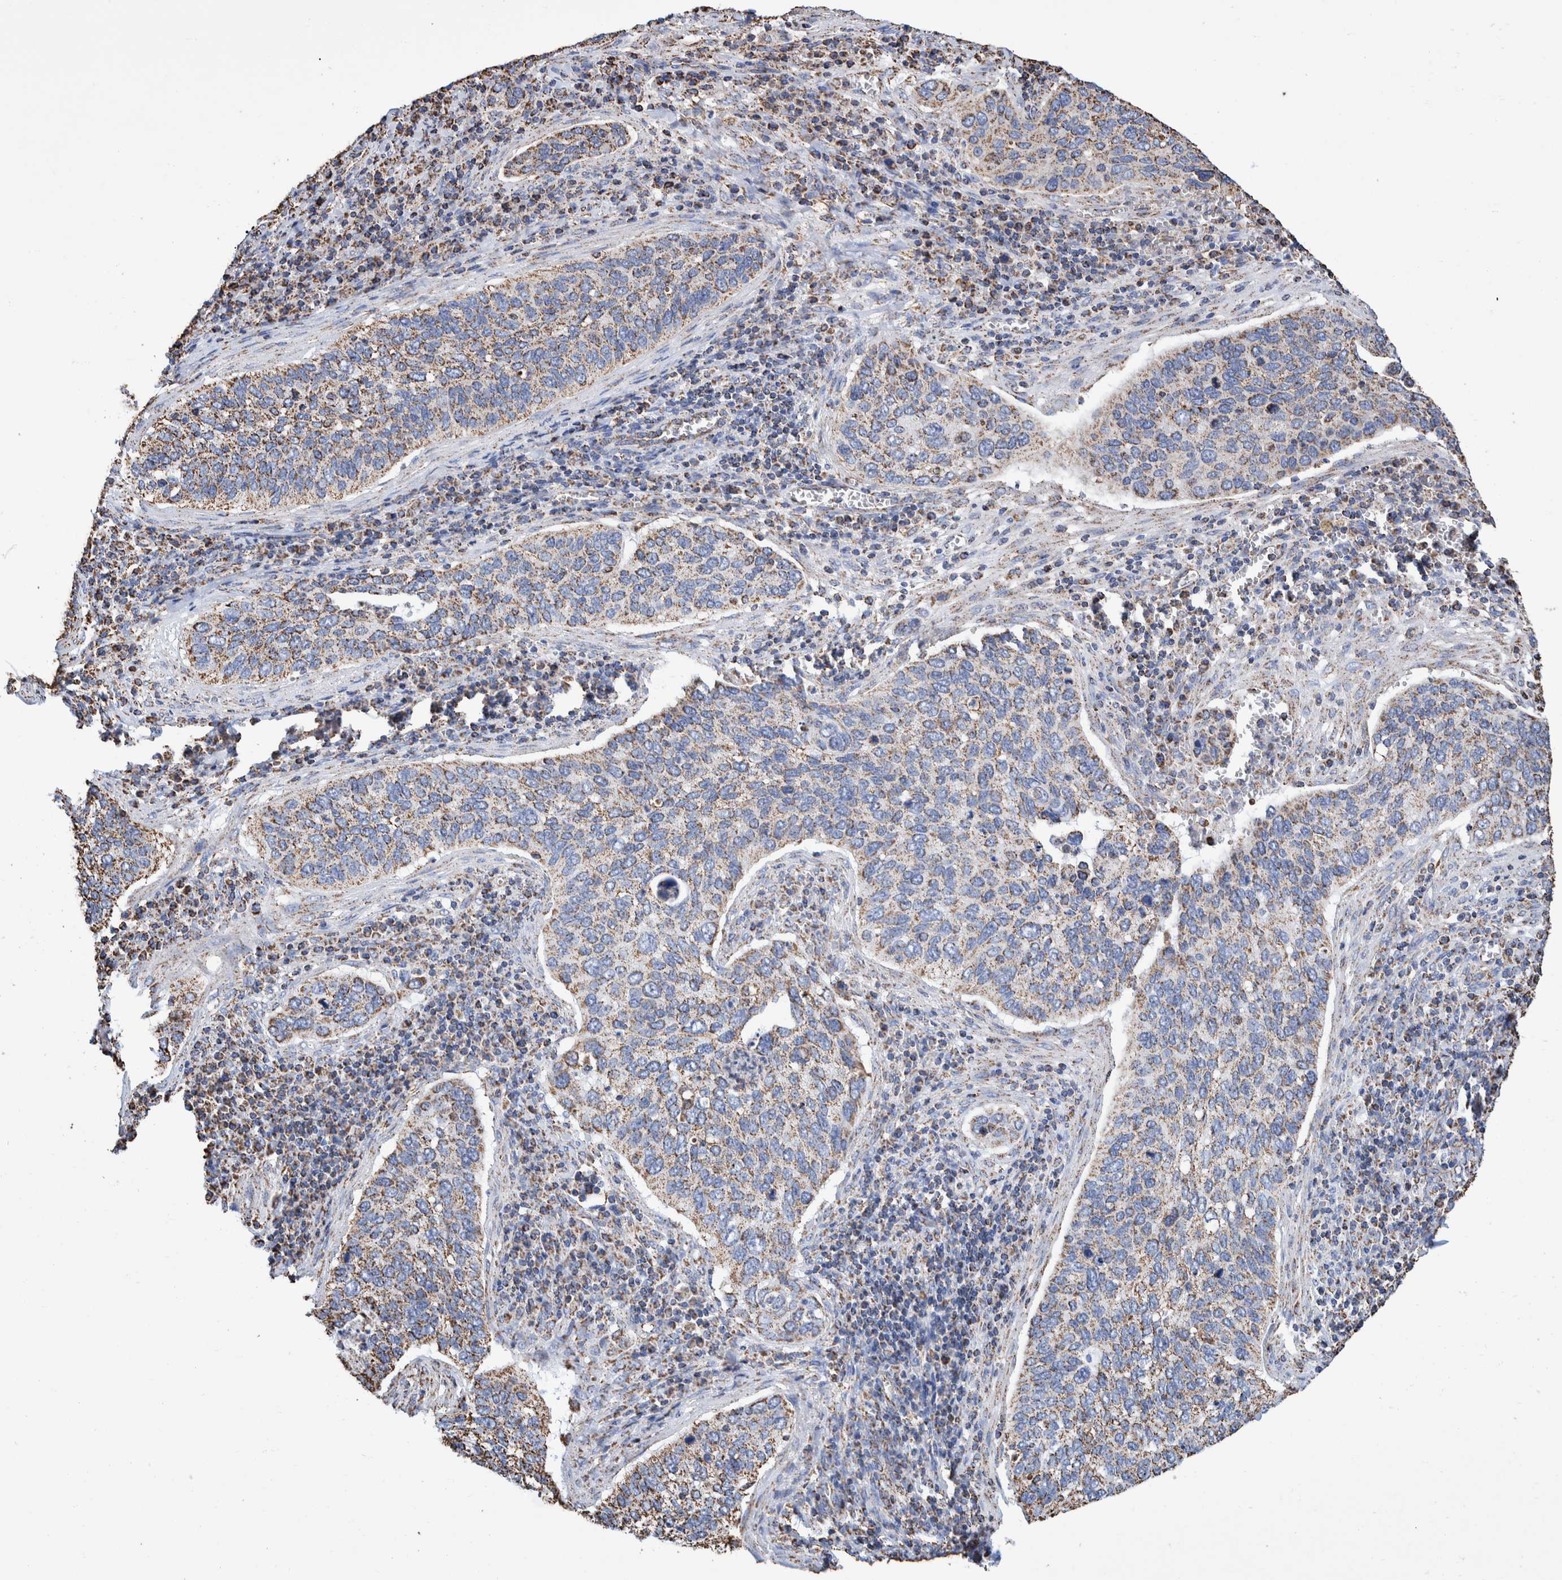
{"staining": {"intensity": "moderate", "quantity": ">75%", "location": "cytoplasmic/membranous"}, "tissue": "cervical cancer", "cell_type": "Tumor cells", "image_type": "cancer", "snomed": [{"axis": "morphology", "description": "Squamous cell carcinoma, NOS"}, {"axis": "topography", "description": "Cervix"}], "caption": "Brown immunohistochemical staining in squamous cell carcinoma (cervical) reveals moderate cytoplasmic/membranous expression in approximately >75% of tumor cells.", "gene": "VPS26C", "patient": {"sex": "female", "age": 53}}